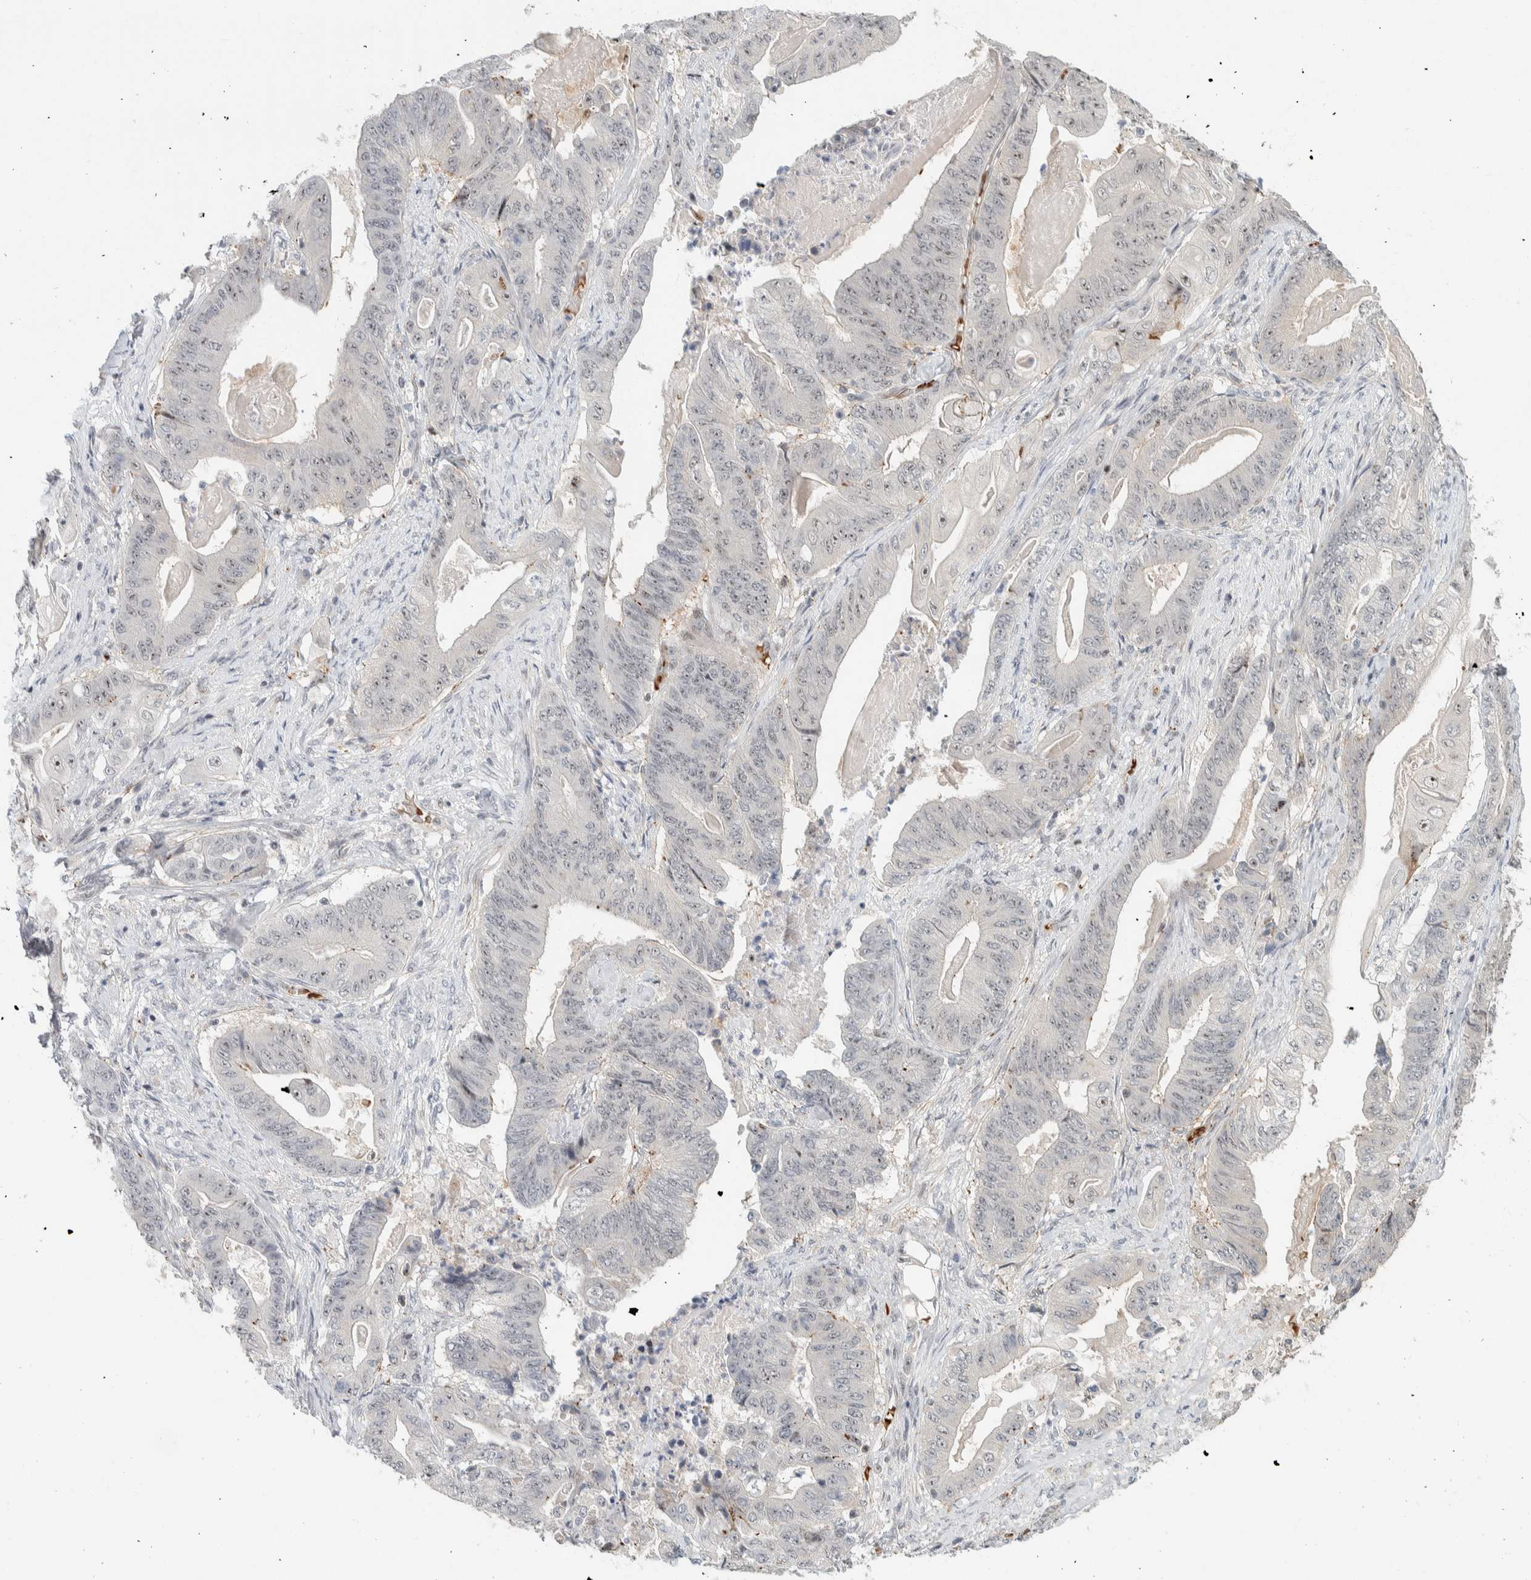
{"staining": {"intensity": "weak", "quantity": "25%-75%", "location": "nuclear"}, "tissue": "stomach cancer", "cell_type": "Tumor cells", "image_type": "cancer", "snomed": [{"axis": "morphology", "description": "Adenocarcinoma, NOS"}, {"axis": "topography", "description": "Stomach"}], "caption": "IHC histopathology image of neoplastic tissue: stomach cancer stained using immunohistochemistry shows low levels of weak protein expression localized specifically in the nuclear of tumor cells, appearing as a nuclear brown color.", "gene": "ZBTB2", "patient": {"sex": "female", "age": 73}}